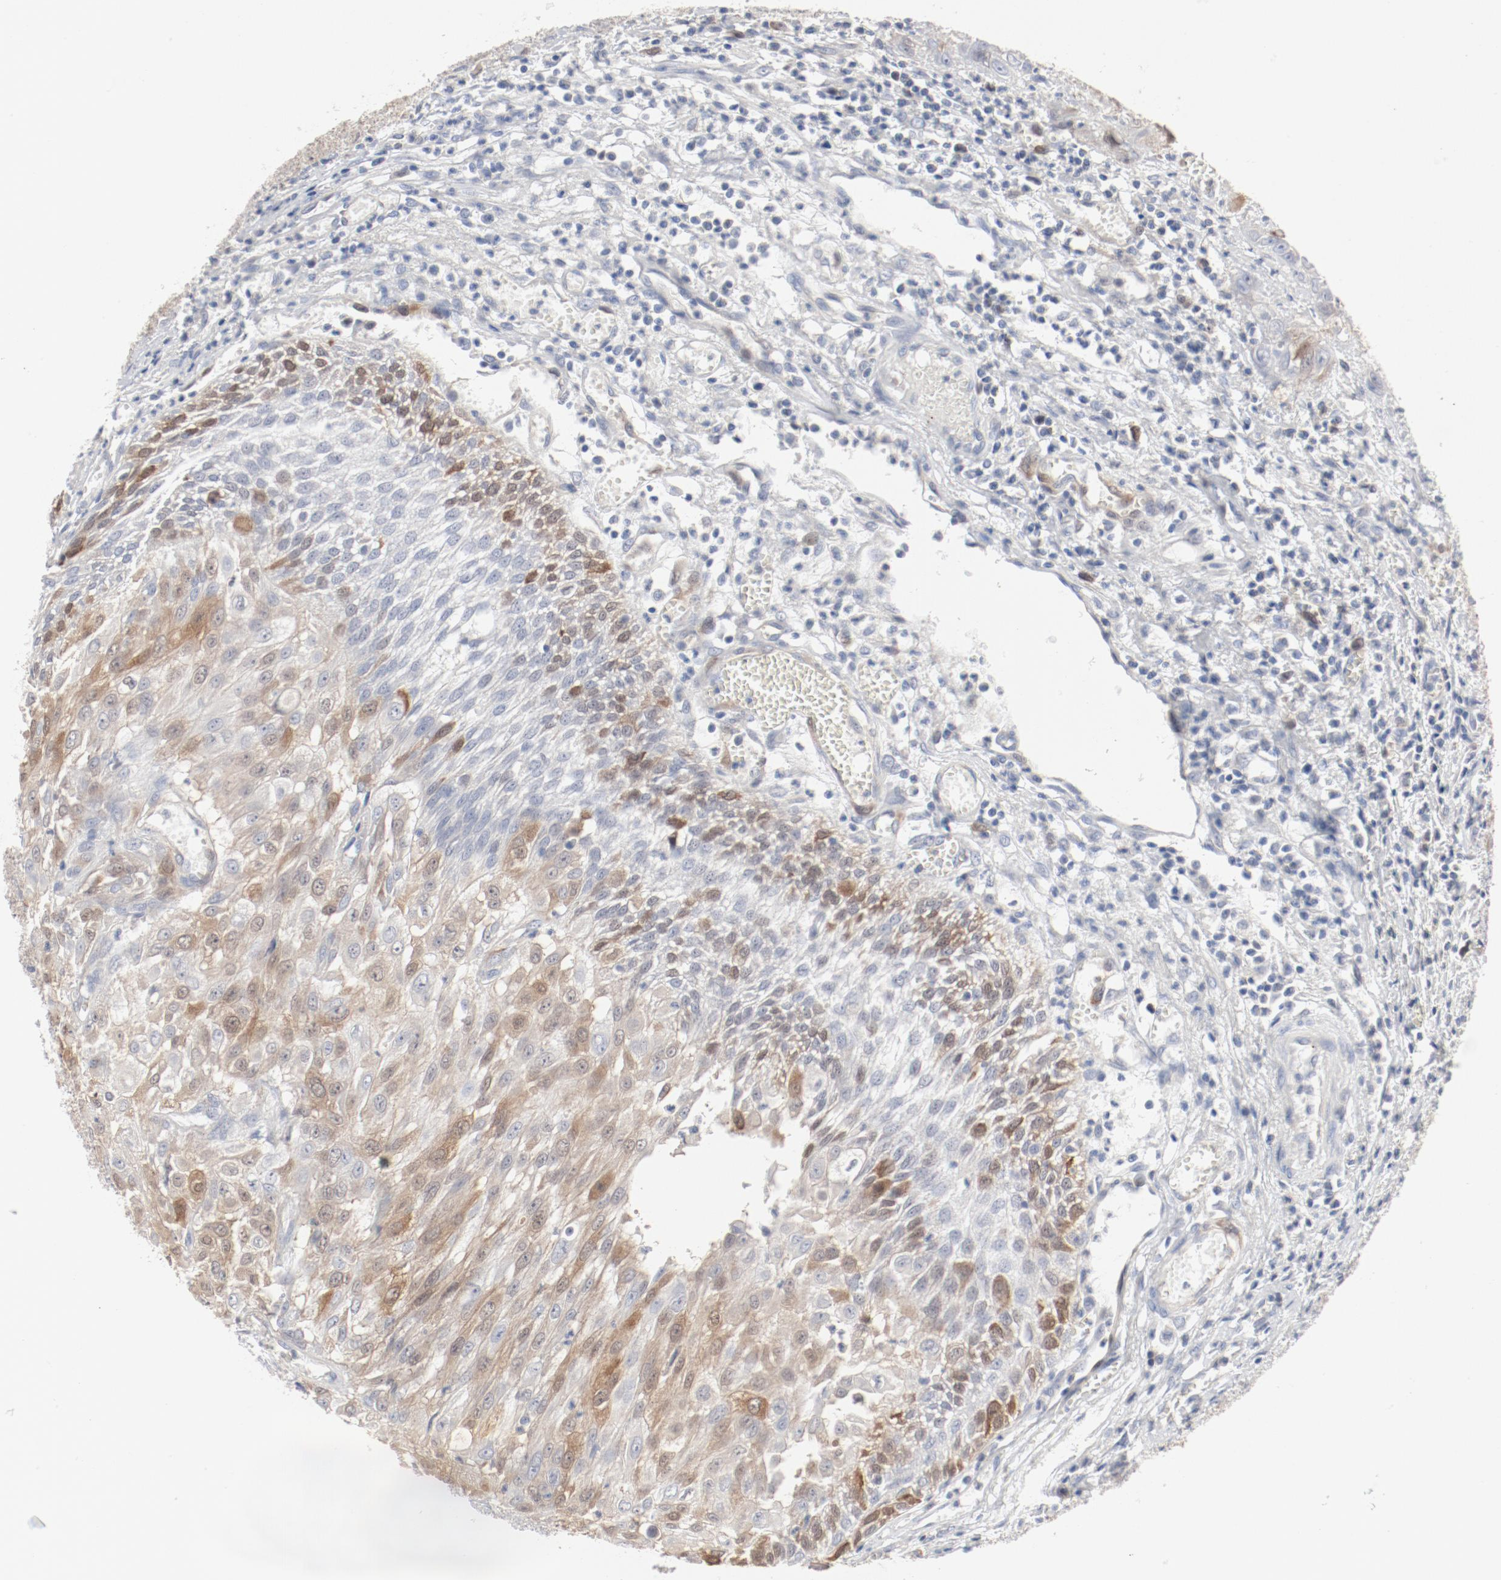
{"staining": {"intensity": "moderate", "quantity": "25%-75%", "location": "cytoplasmic/membranous,nuclear"}, "tissue": "urothelial cancer", "cell_type": "Tumor cells", "image_type": "cancer", "snomed": [{"axis": "morphology", "description": "Urothelial carcinoma, High grade"}, {"axis": "topography", "description": "Urinary bladder"}], "caption": "High-magnification brightfield microscopy of urothelial carcinoma (high-grade) stained with DAB (brown) and counterstained with hematoxylin (blue). tumor cells exhibit moderate cytoplasmic/membranous and nuclear expression is appreciated in about25%-75% of cells. (DAB = brown stain, brightfield microscopy at high magnification).", "gene": "CDK1", "patient": {"sex": "male", "age": 57}}